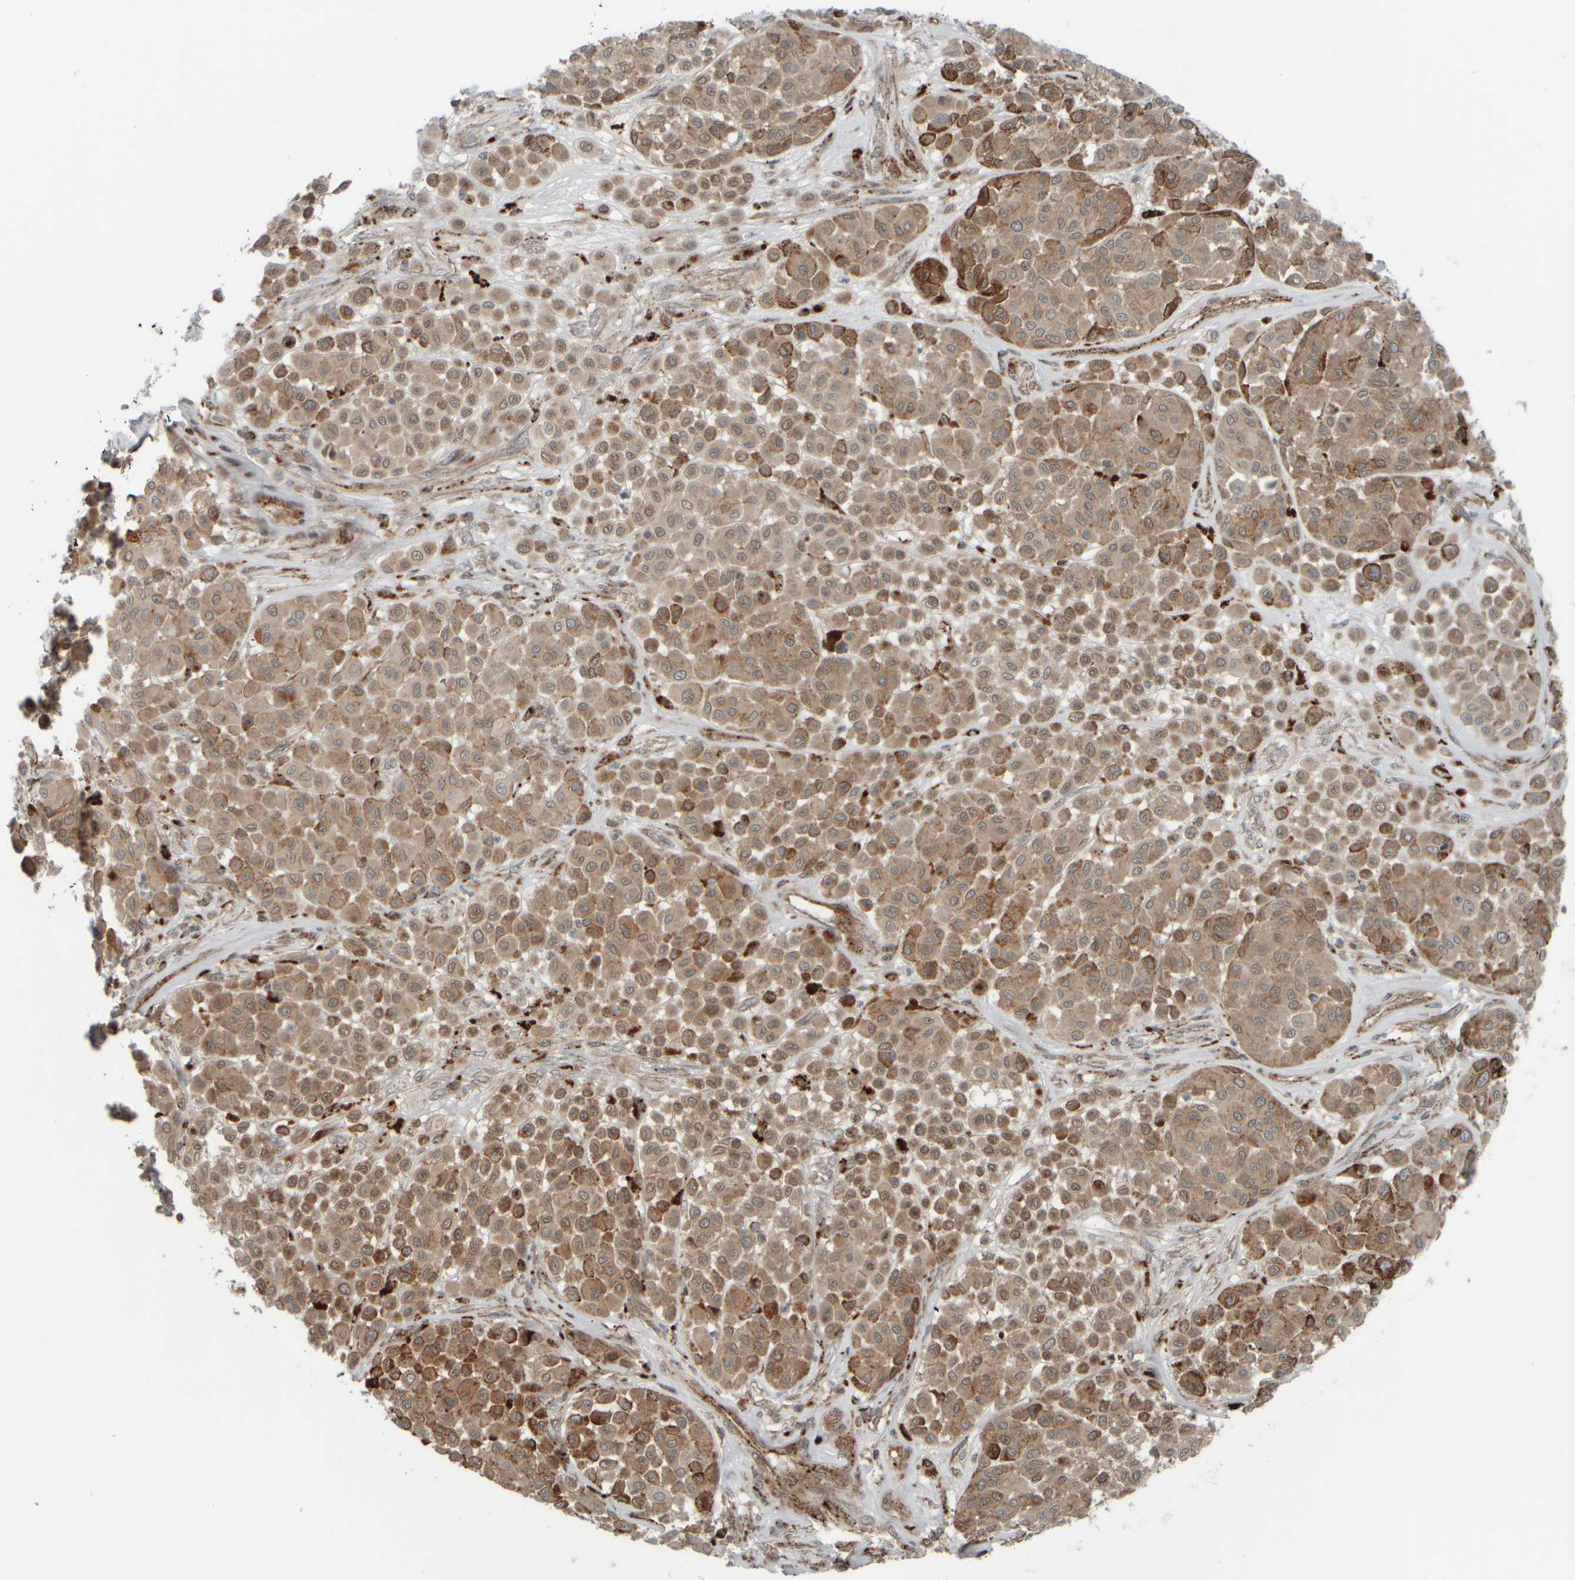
{"staining": {"intensity": "moderate", "quantity": ">75%", "location": "cytoplasmic/membranous"}, "tissue": "melanoma", "cell_type": "Tumor cells", "image_type": "cancer", "snomed": [{"axis": "morphology", "description": "Malignant melanoma, Metastatic site"}, {"axis": "topography", "description": "Soft tissue"}], "caption": "A histopathology image showing moderate cytoplasmic/membranous expression in approximately >75% of tumor cells in melanoma, as visualized by brown immunohistochemical staining.", "gene": "GIGYF1", "patient": {"sex": "male", "age": 41}}